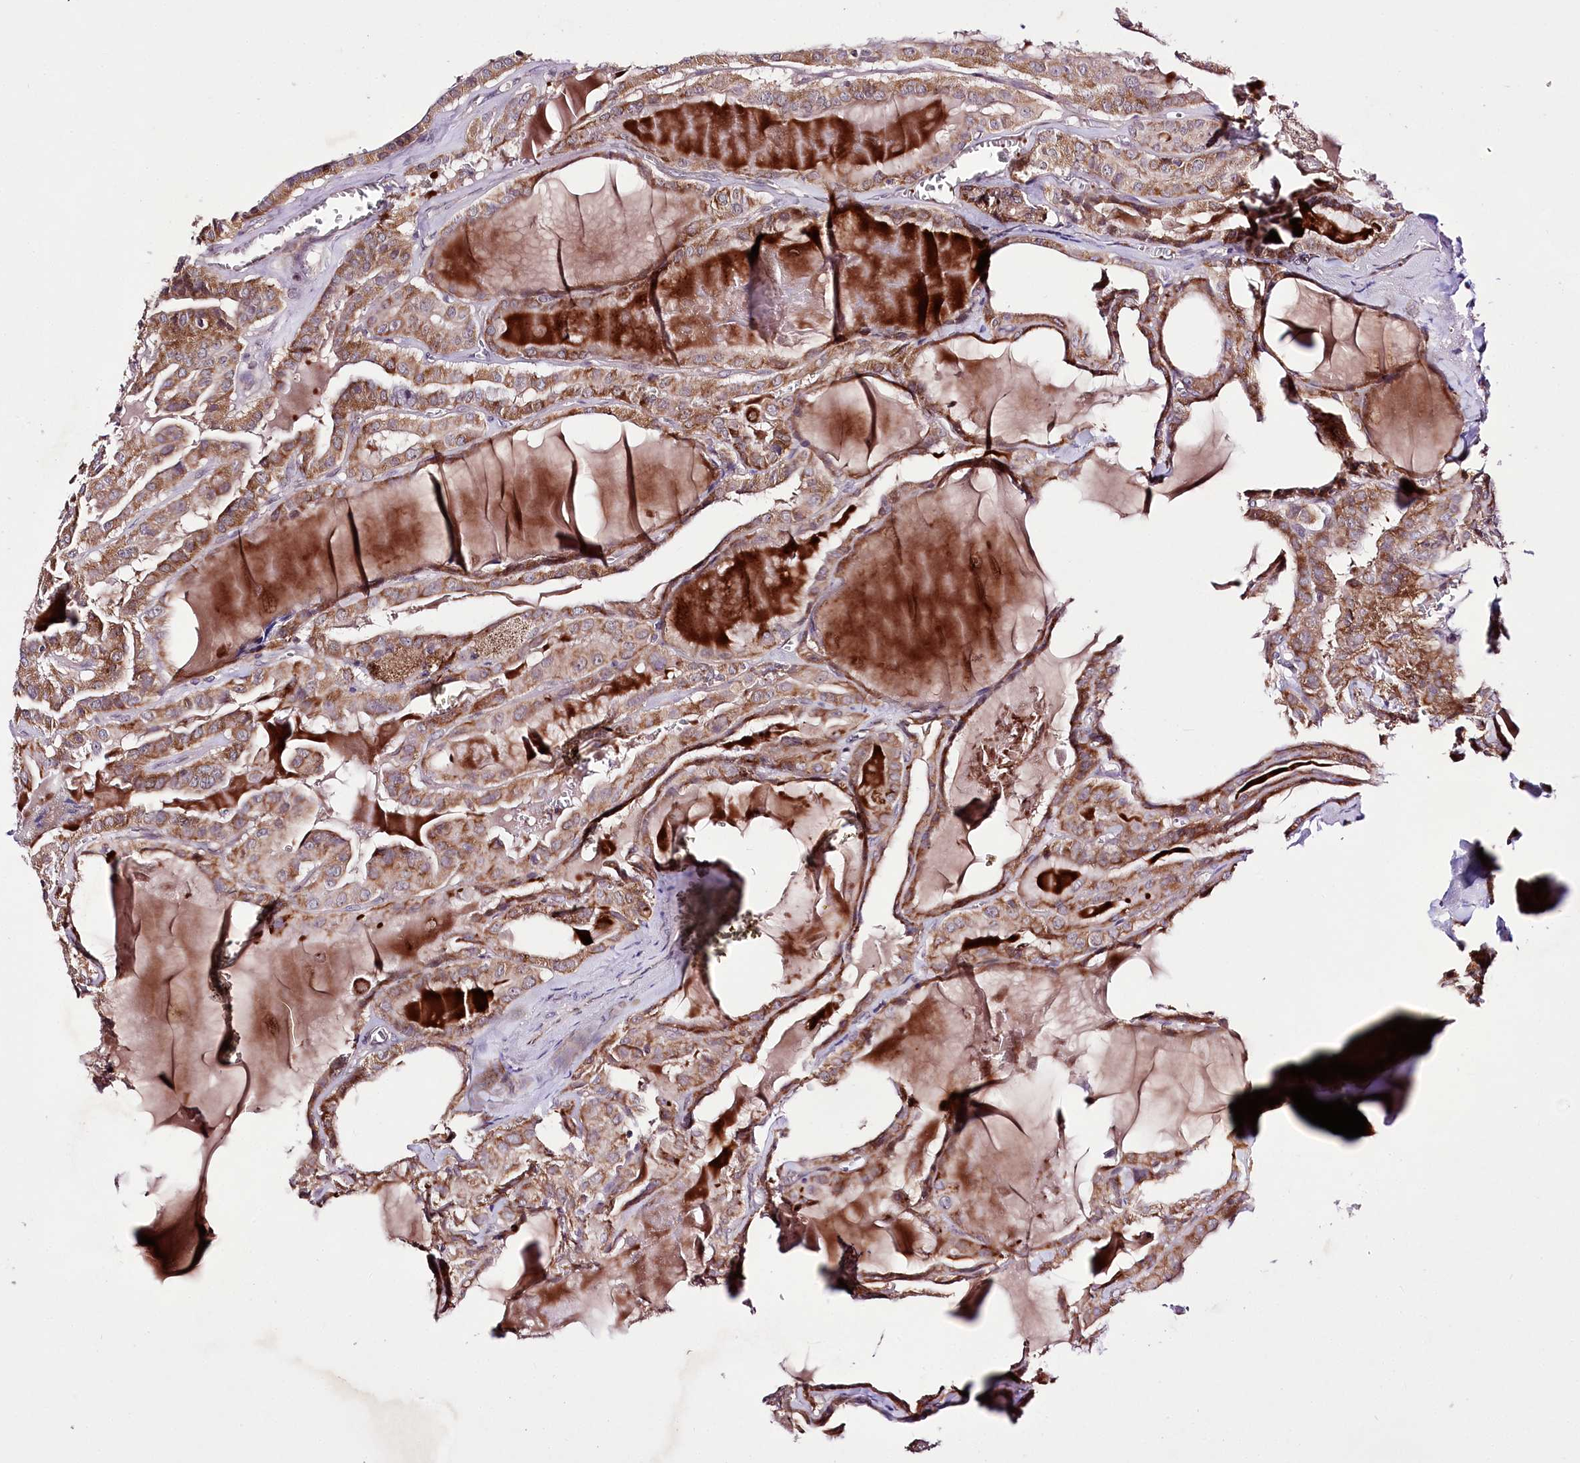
{"staining": {"intensity": "moderate", "quantity": ">75%", "location": "cytoplasmic/membranous"}, "tissue": "thyroid cancer", "cell_type": "Tumor cells", "image_type": "cancer", "snomed": [{"axis": "morphology", "description": "Papillary adenocarcinoma, NOS"}, {"axis": "topography", "description": "Thyroid gland"}], "caption": "High-magnification brightfield microscopy of thyroid papillary adenocarcinoma stained with DAB (3,3'-diaminobenzidine) (brown) and counterstained with hematoxylin (blue). tumor cells exhibit moderate cytoplasmic/membranous expression is identified in about>75% of cells.", "gene": "ATE1", "patient": {"sex": "male", "age": 52}}